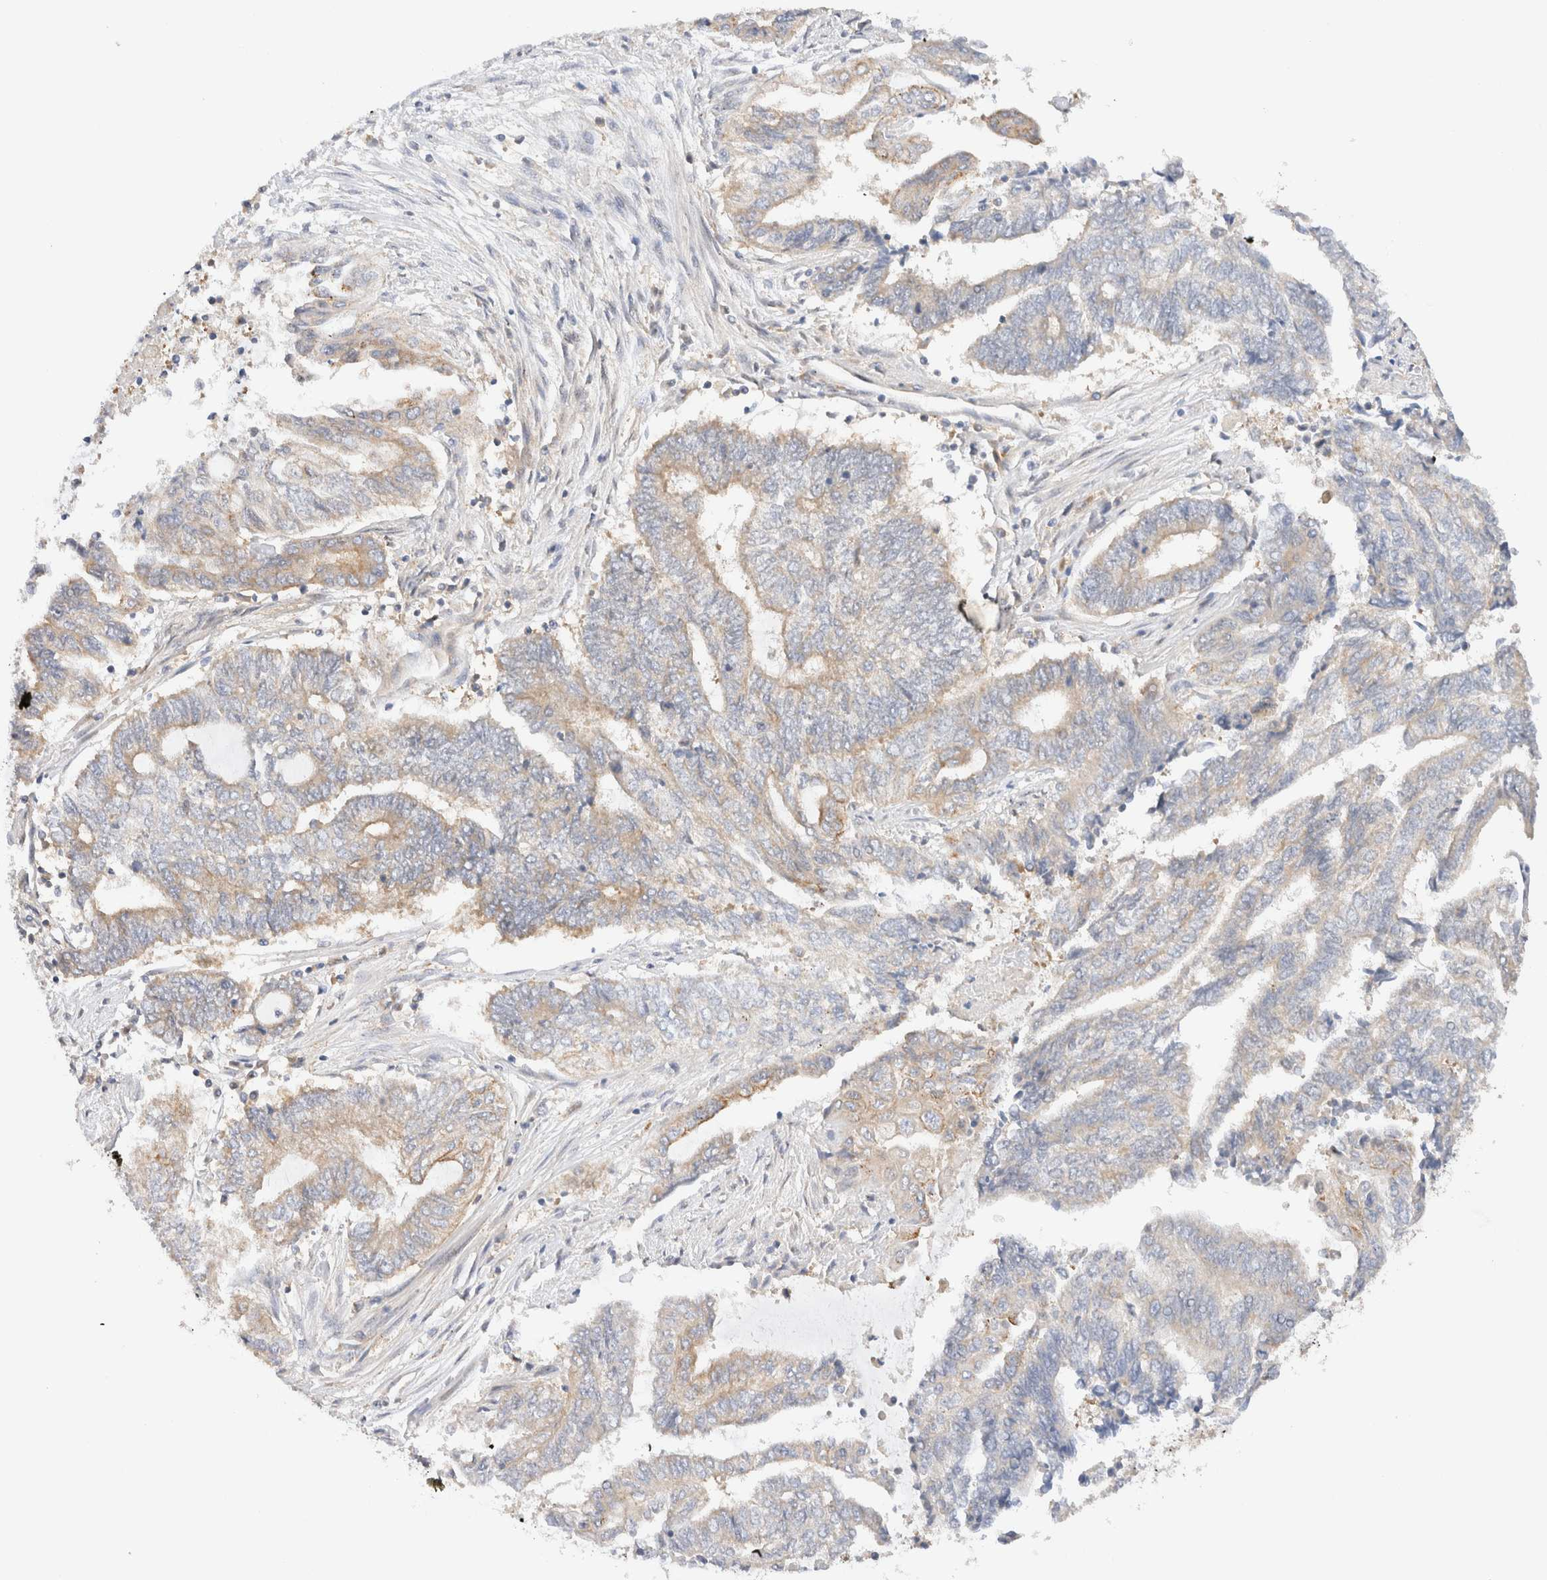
{"staining": {"intensity": "weak", "quantity": "<25%", "location": "cytoplasmic/membranous"}, "tissue": "endometrial cancer", "cell_type": "Tumor cells", "image_type": "cancer", "snomed": [{"axis": "morphology", "description": "Adenocarcinoma, NOS"}, {"axis": "topography", "description": "Uterus"}, {"axis": "topography", "description": "Endometrium"}], "caption": "Tumor cells are negative for brown protein staining in endometrial adenocarcinoma.", "gene": "RABEP1", "patient": {"sex": "female", "age": 70}}